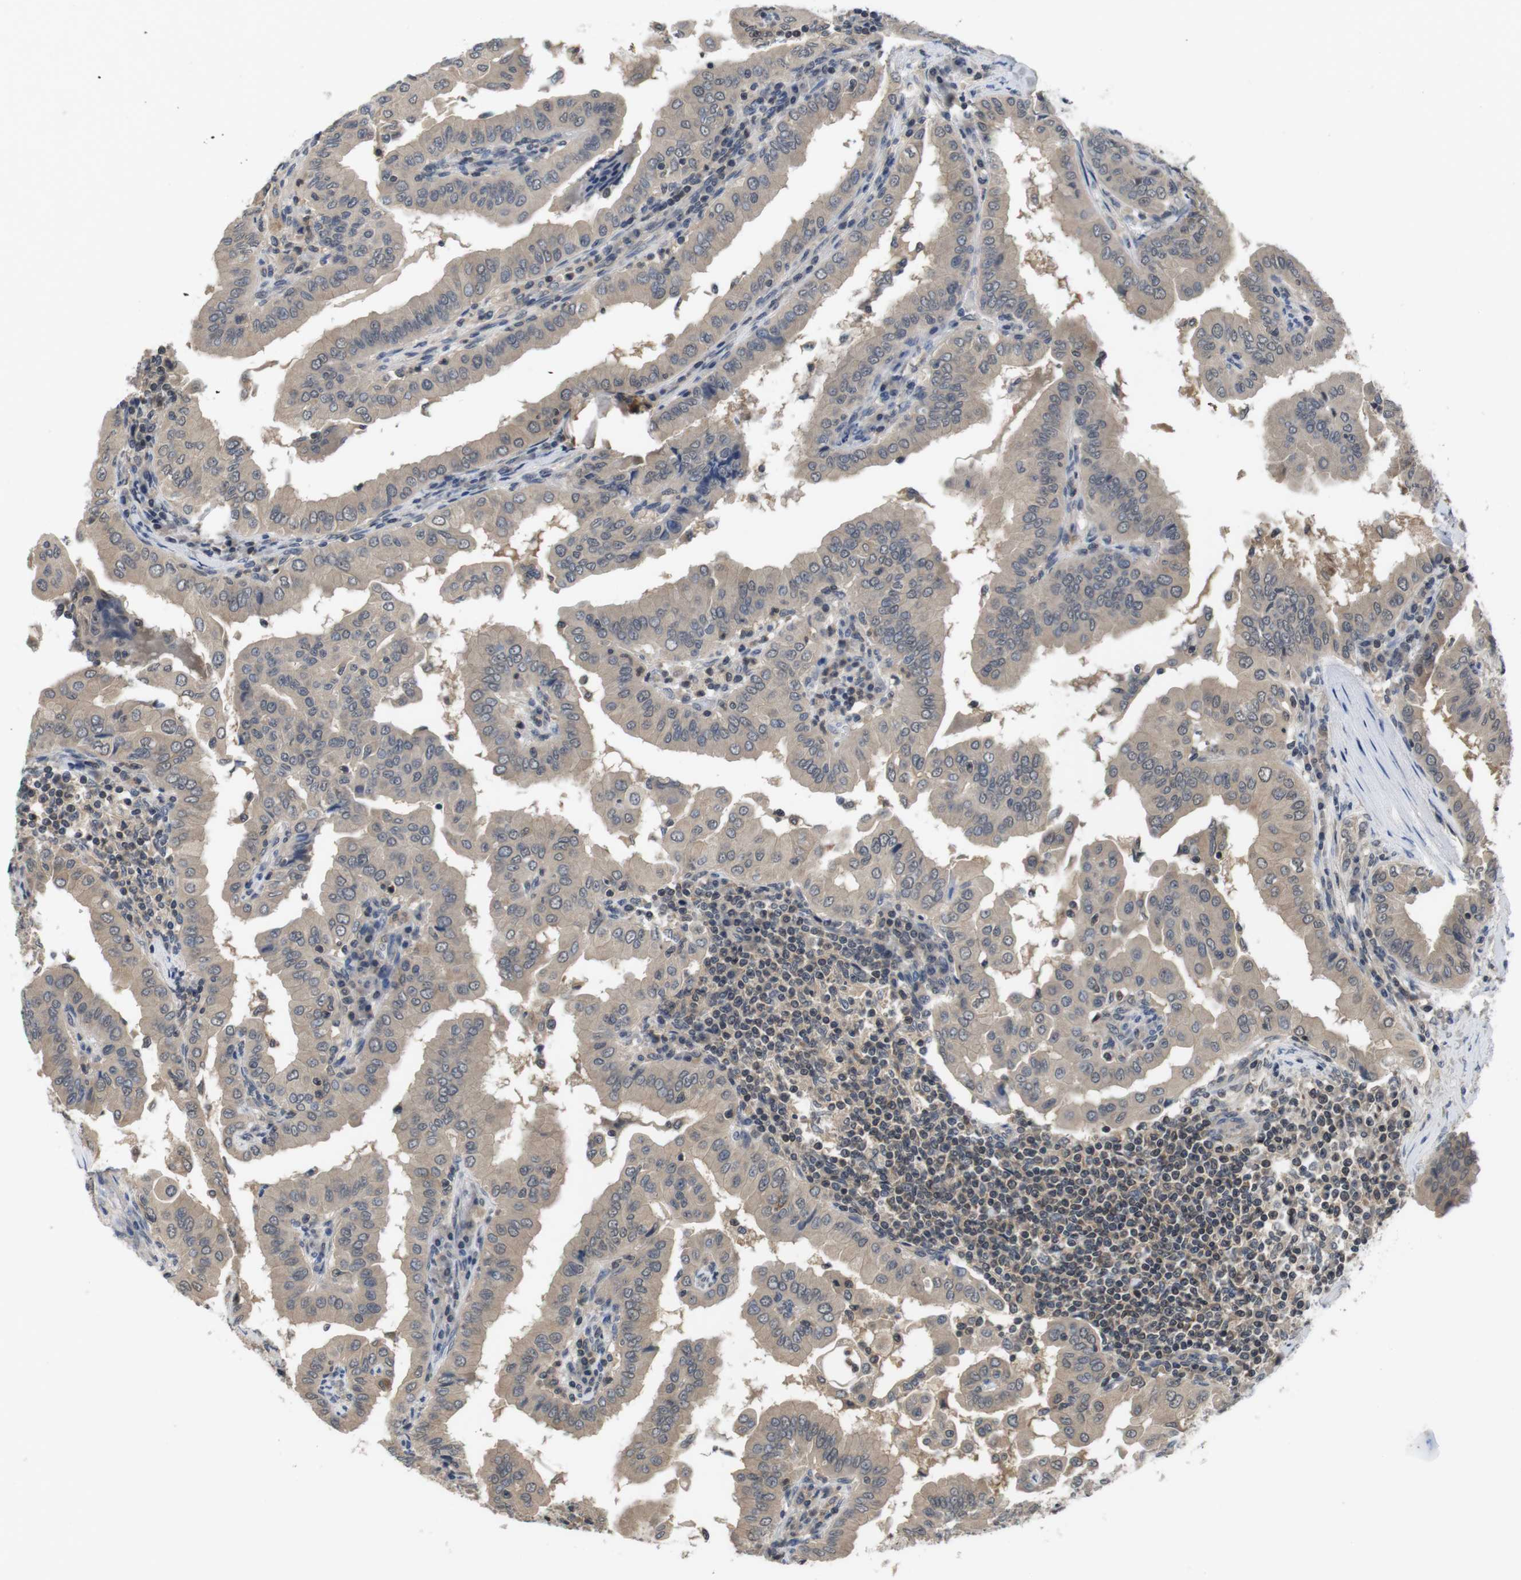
{"staining": {"intensity": "weak", "quantity": ">75%", "location": "cytoplasmic/membranous"}, "tissue": "thyroid cancer", "cell_type": "Tumor cells", "image_type": "cancer", "snomed": [{"axis": "morphology", "description": "Papillary adenocarcinoma, NOS"}, {"axis": "topography", "description": "Thyroid gland"}], "caption": "IHC micrograph of human thyroid papillary adenocarcinoma stained for a protein (brown), which reveals low levels of weak cytoplasmic/membranous expression in approximately >75% of tumor cells.", "gene": "FADD", "patient": {"sex": "male", "age": 33}}